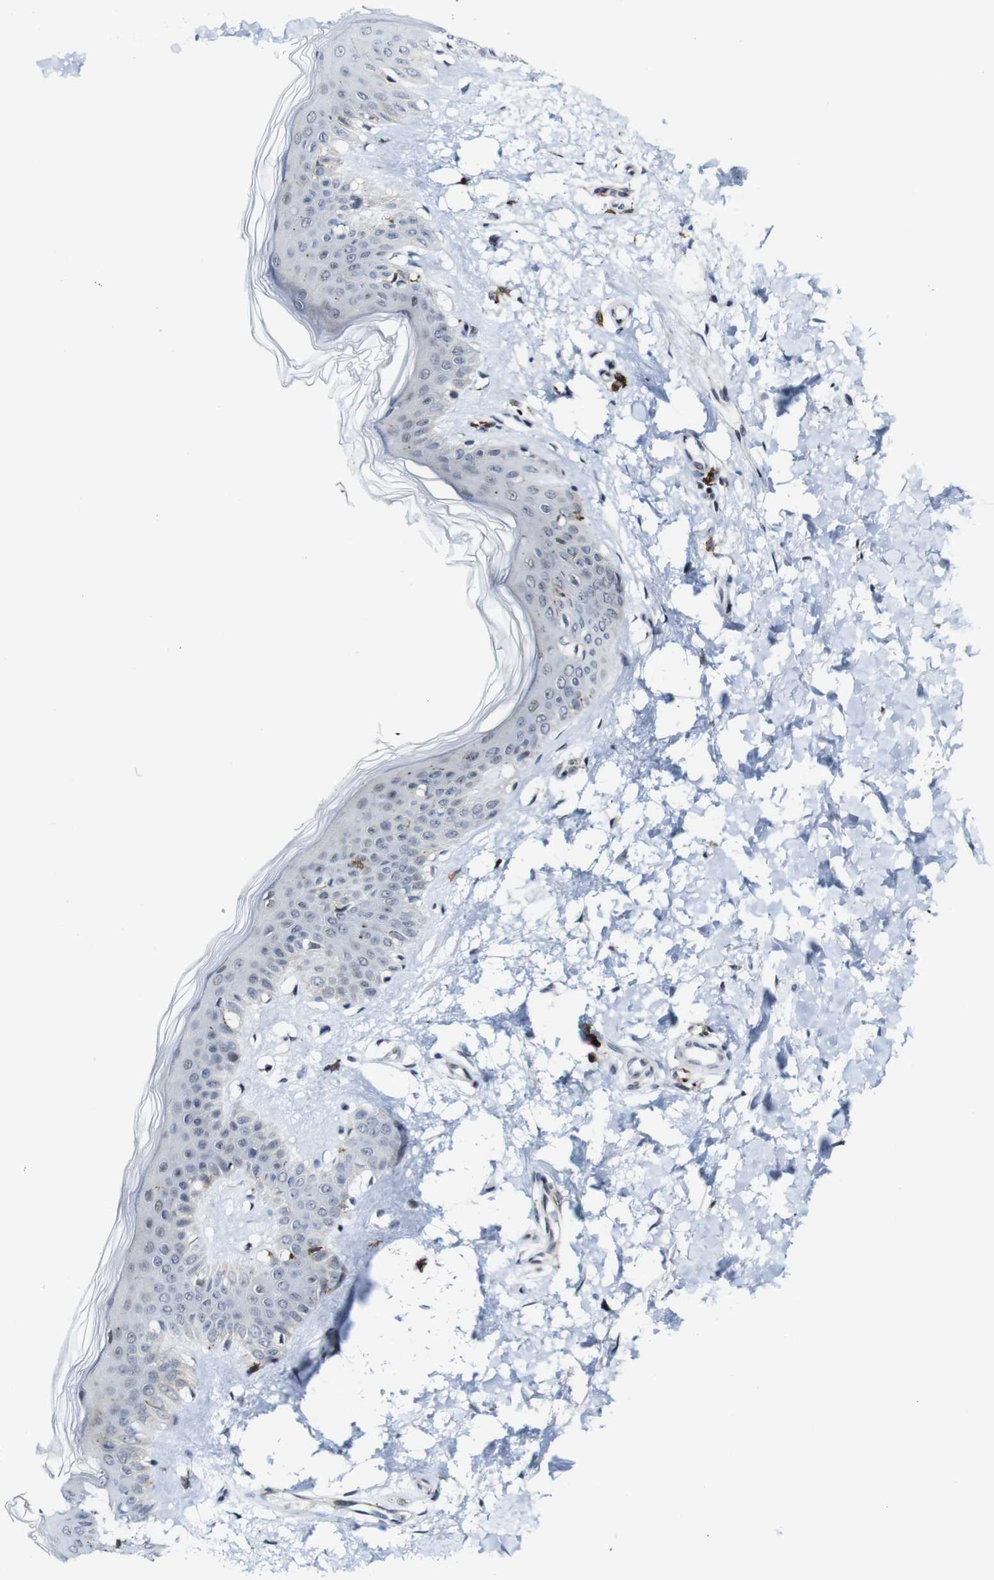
{"staining": {"intensity": "negative", "quantity": "none", "location": "none"}, "tissue": "skin", "cell_type": "Fibroblasts", "image_type": "normal", "snomed": [{"axis": "morphology", "description": "Normal tissue, NOS"}, {"axis": "topography", "description": "Skin"}], "caption": "DAB (3,3'-diaminobenzidine) immunohistochemical staining of unremarkable human skin demonstrates no significant positivity in fibroblasts.", "gene": "JAK2", "patient": {"sex": "female", "age": 41}}